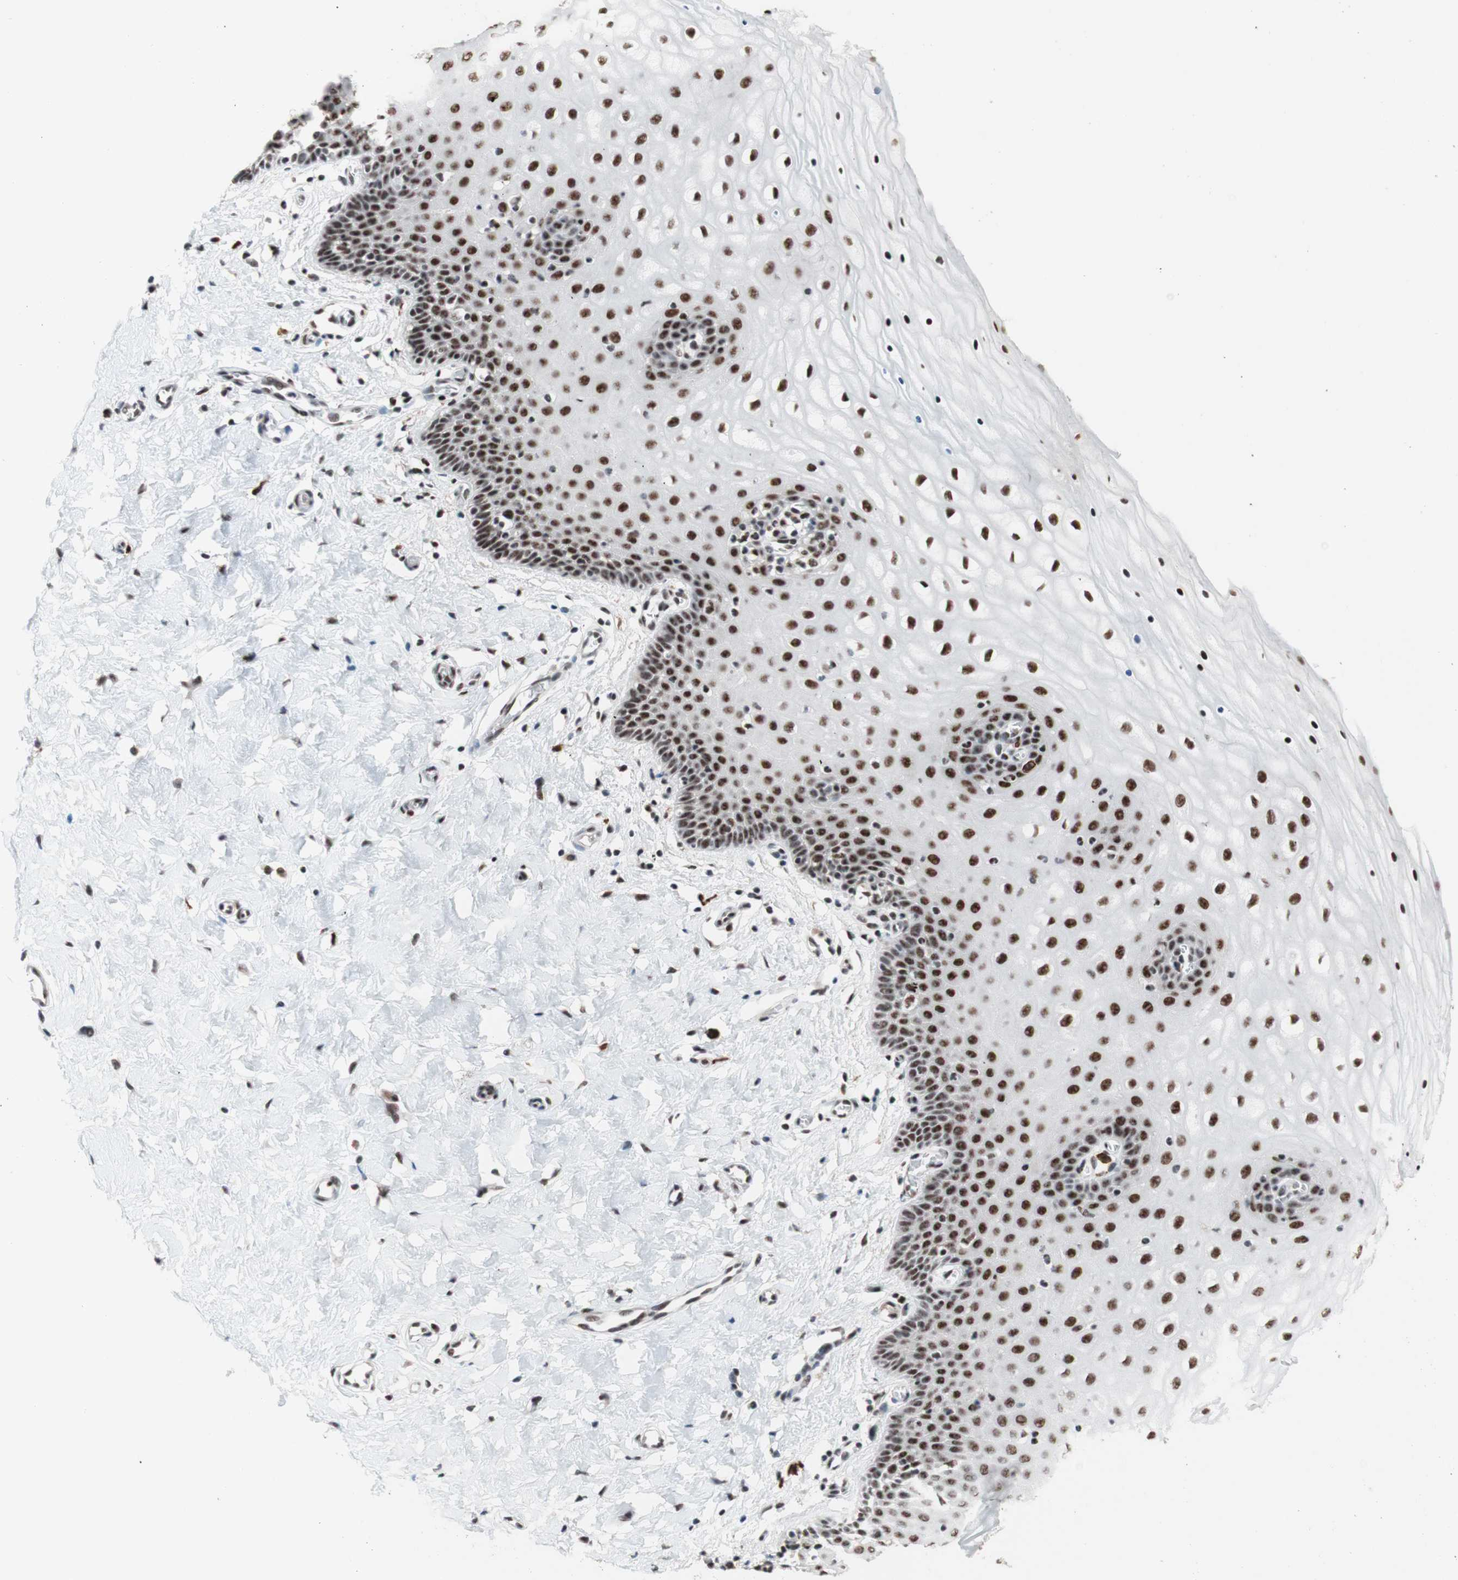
{"staining": {"intensity": "strong", "quantity": ">75%", "location": "nuclear"}, "tissue": "cervix", "cell_type": "Glandular cells", "image_type": "normal", "snomed": [{"axis": "morphology", "description": "Normal tissue, NOS"}, {"axis": "topography", "description": "Cervix"}], "caption": "This photomicrograph displays immunohistochemistry (IHC) staining of benign human cervix, with high strong nuclear expression in about >75% of glandular cells.", "gene": "PRPF19", "patient": {"sex": "female", "age": 55}}